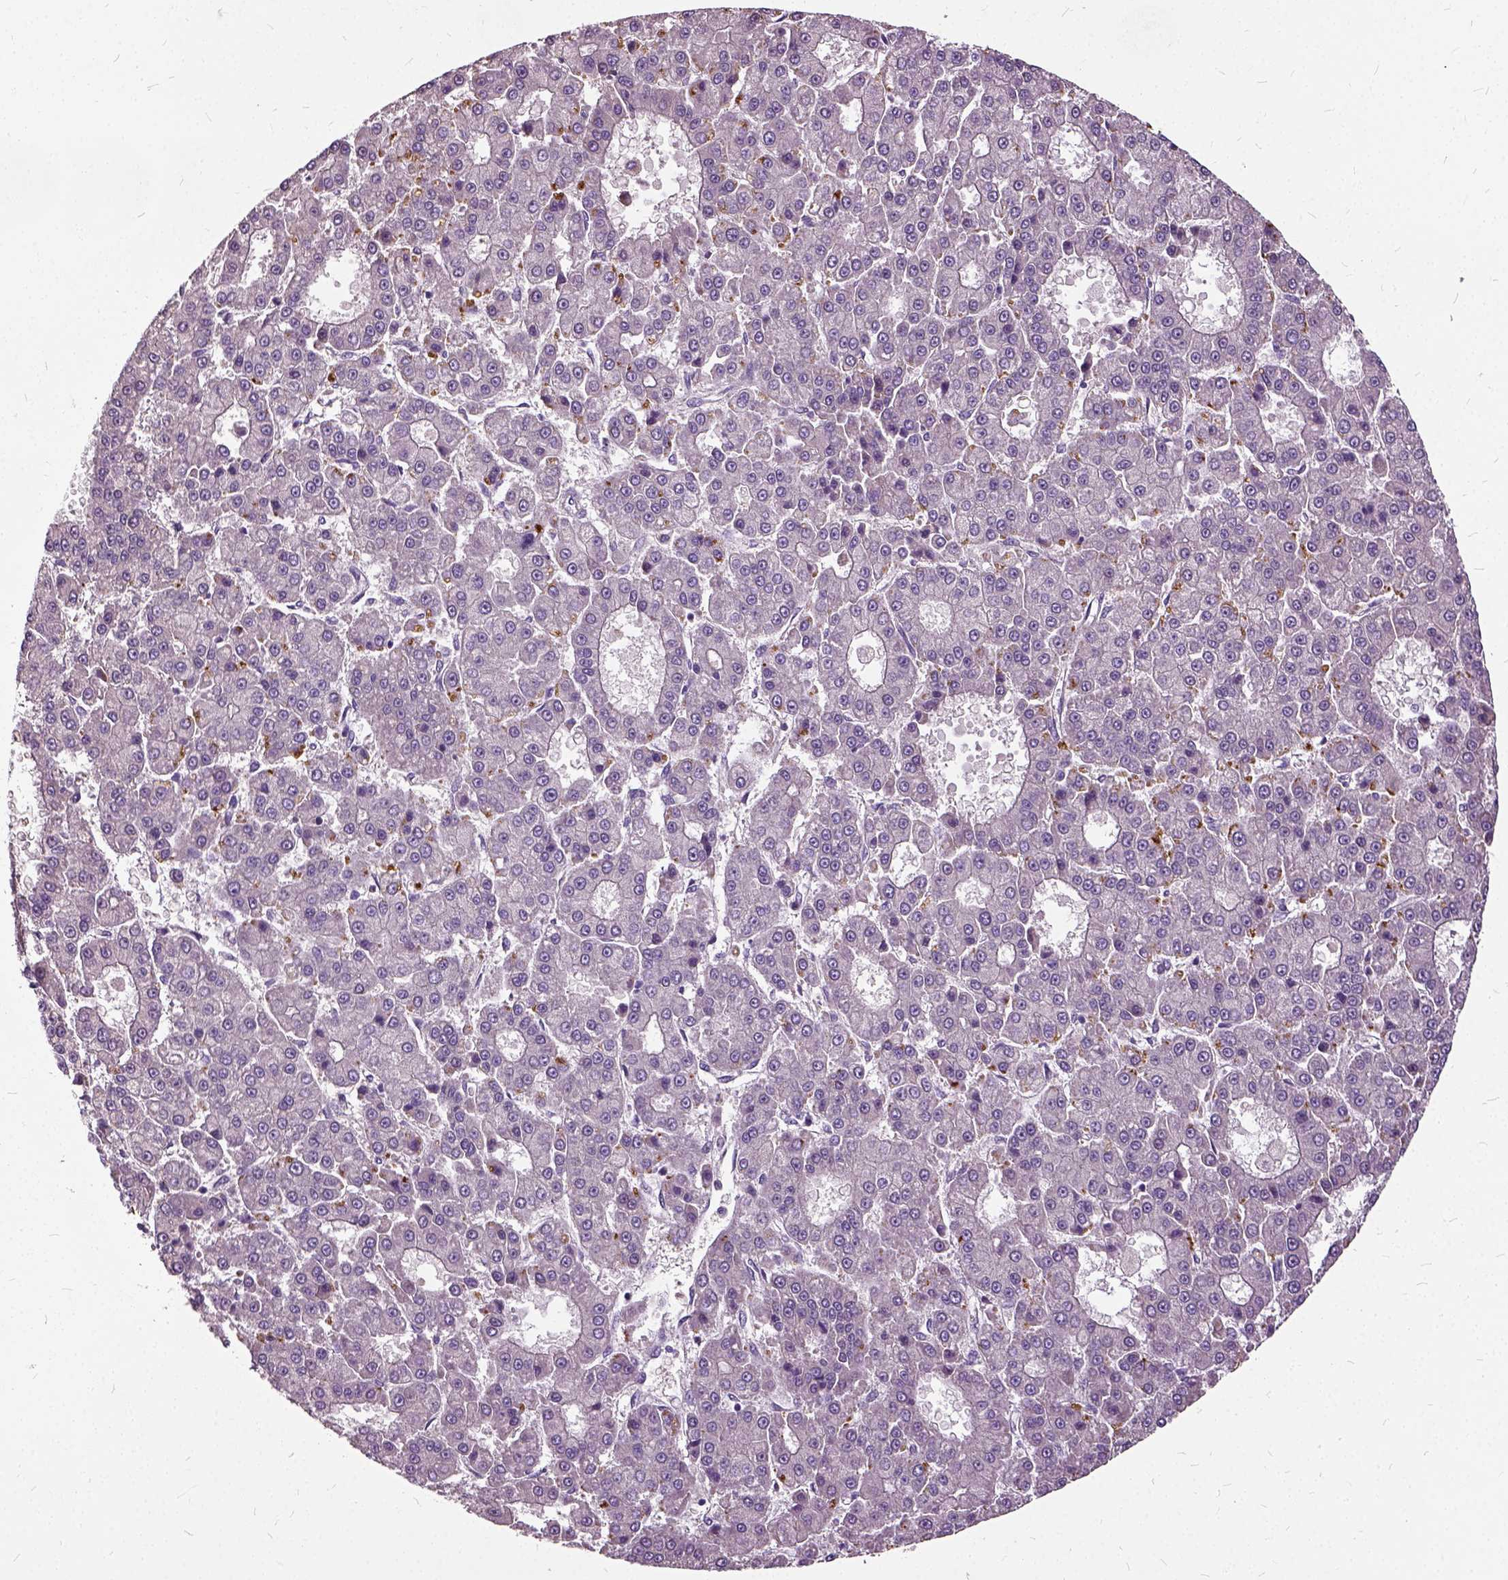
{"staining": {"intensity": "negative", "quantity": "none", "location": "none"}, "tissue": "liver cancer", "cell_type": "Tumor cells", "image_type": "cancer", "snomed": [{"axis": "morphology", "description": "Carcinoma, Hepatocellular, NOS"}, {"axis": "topography", "description": "Liver"}], "caption": "Immunohistochemistry (IHC) image of human liver cancer (hepatocellular carcinoma) stained for a protein (brown), which shows no staining in tumor cells.", "gene": "ILRUN", "patient": {"sex": "male", "age": 70}}